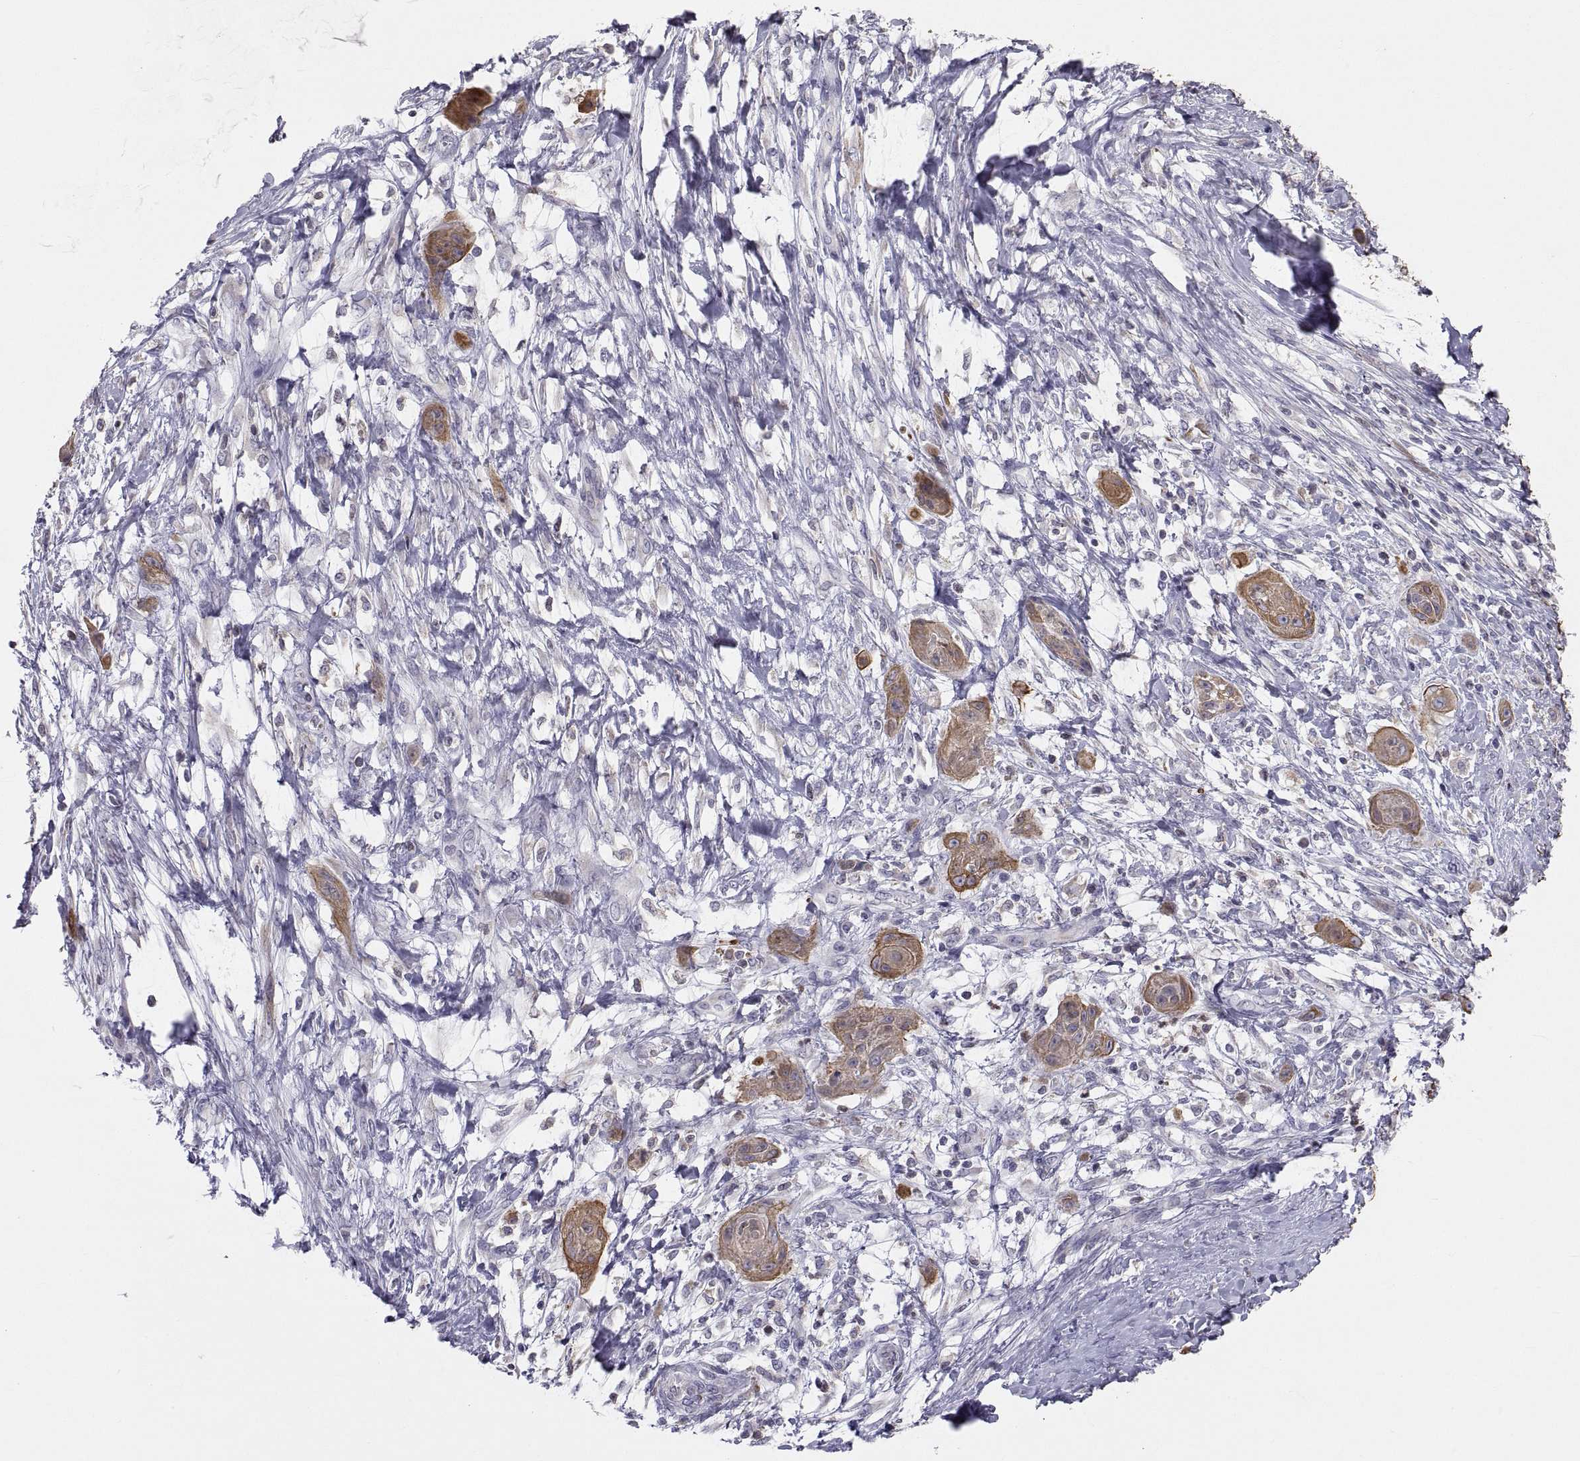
{"staining": {"intensity": "moderate", "quantity": ">75%", "location": "cytoplasmic/membranous"}, "tissue": "skin cancer", "cell_type": "Tumor cells", "image_type": "cancer", "snomed": [{"axis": "morphology", "description": "Squamous cell carcinoma, NOS"}, {"axis": "topography", "description": "Skin"}], "caption": "Tumor cells display medium levels of moderate cytoplasmic/membranous expression in about >75% of cells in human squamous cell carcinoma (skin).", "gene": "ERO1A", "patient": {"sex": "male", "age": 62}}